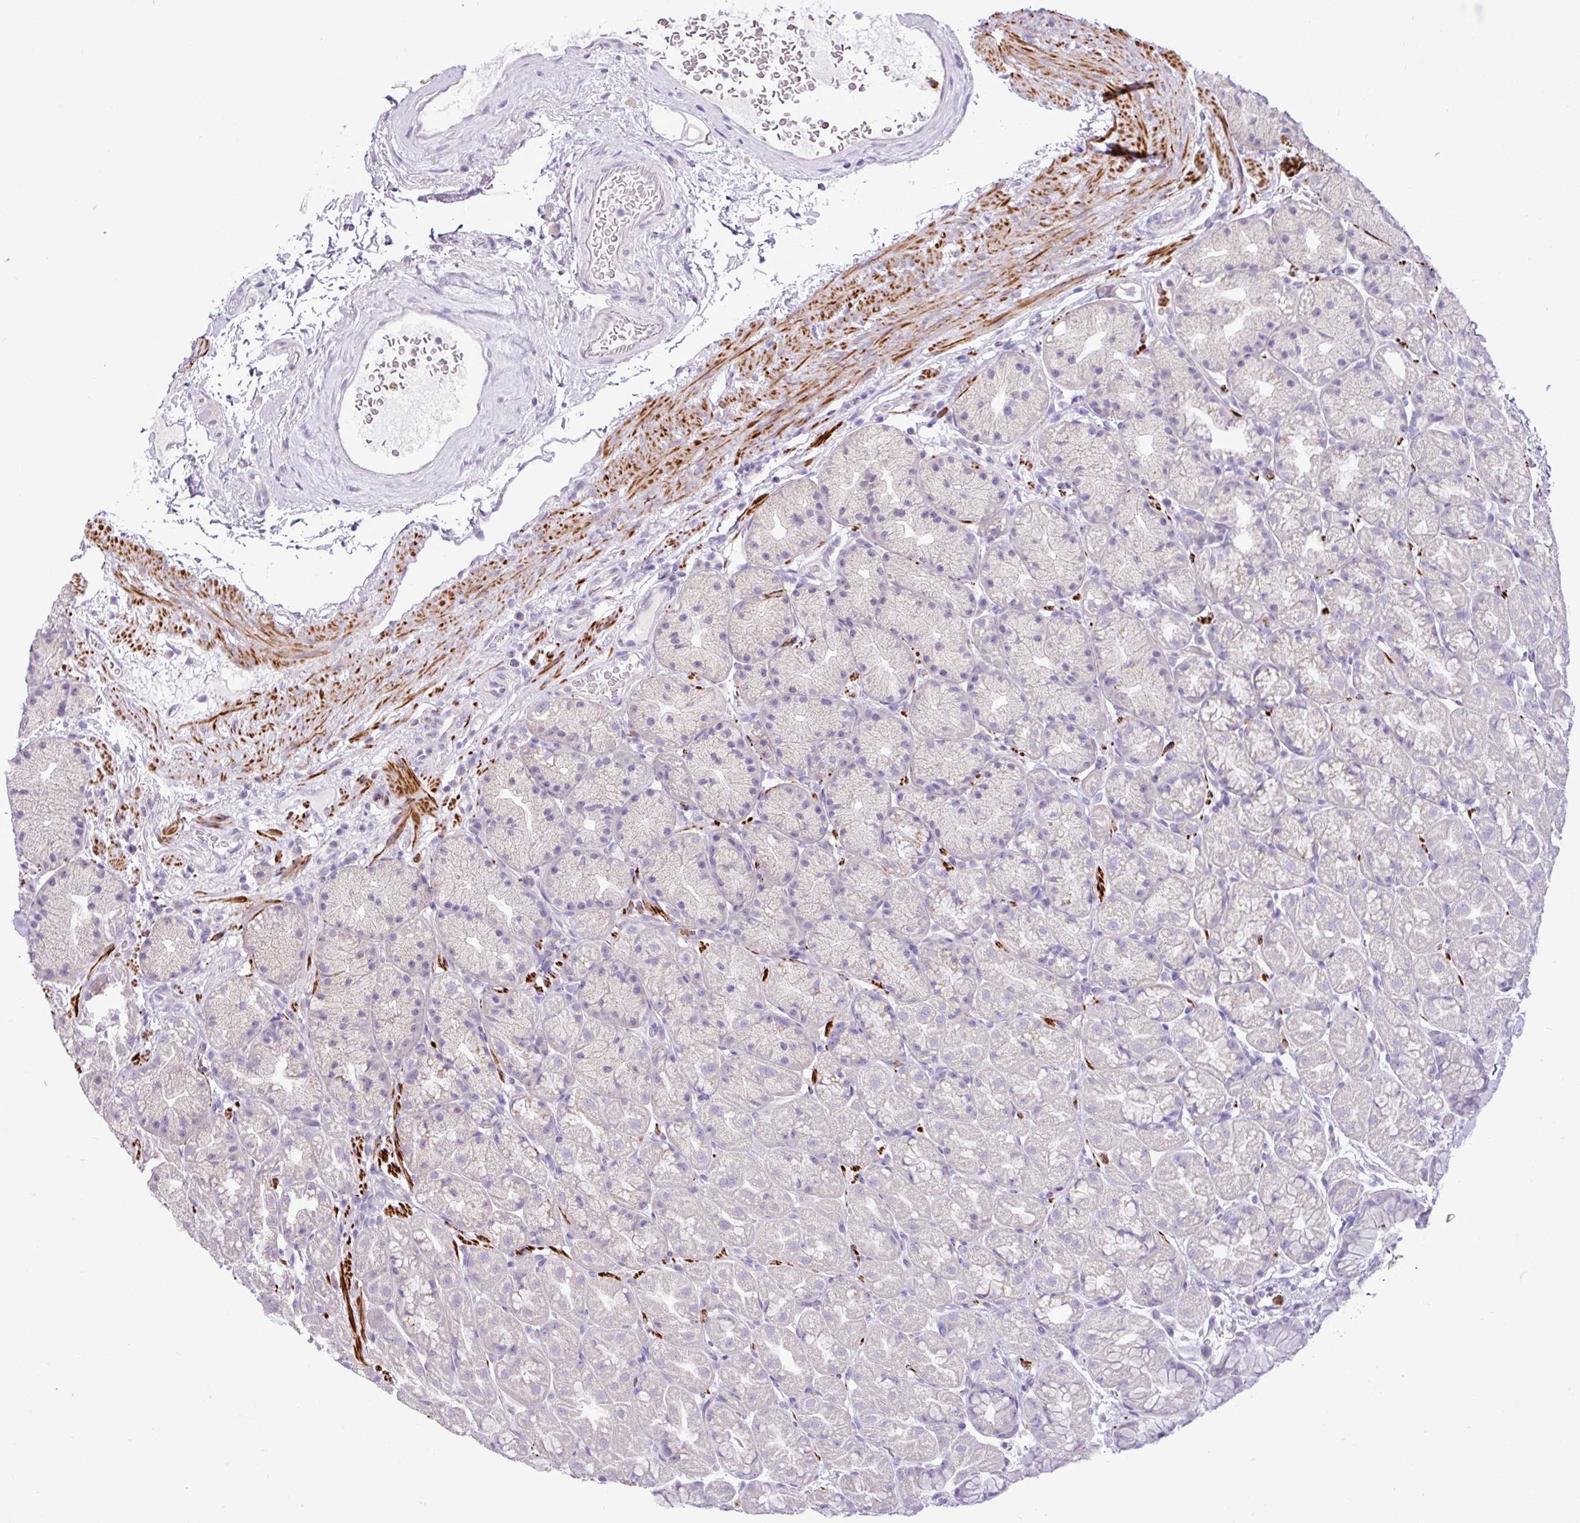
{"staining": {"intensity": "negative", "quantity": "none", "location": "none"}, "tissue": "stomach", "cell_type": "Glandular cells", "image_type": "normal", "snomed": [{"axis": "morphology", "description": "Normal tissue, NOS"}, {"axis": "topography", "description": "Stomach, lower"}], "caption": "Immunohistochemistry micrograph of benign stomach: human stomach stained with DAB demonstrates no significant protein staining in glandular cells. (Stains: DAB (3,3'-diaminobenzidine) immunohistochemistry with hematoxylin counter stain, Microscopy: brightfield microscopy at high magnification).", "gene": "ZSCAN5A", "patient": {"sex": "male", "age": 67}}